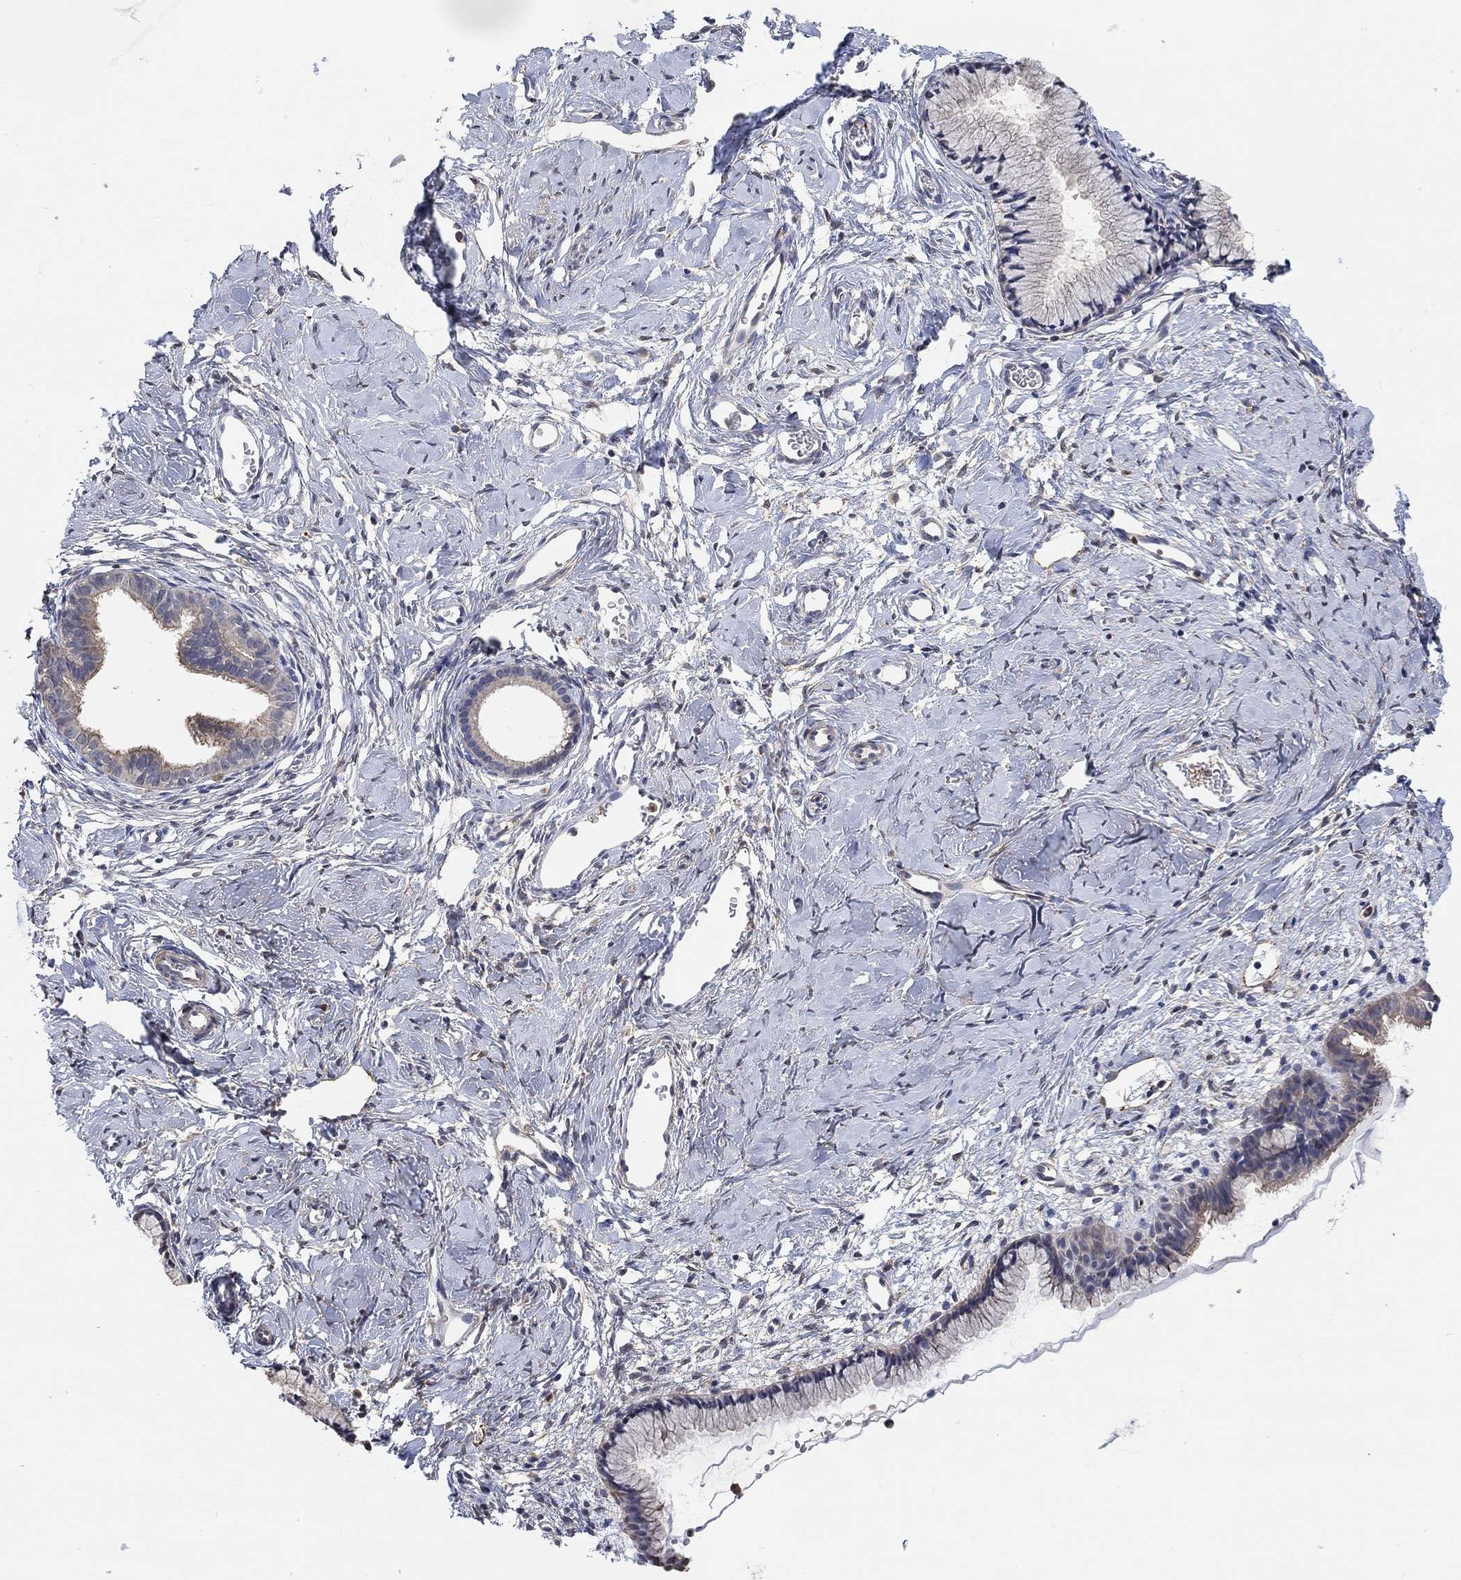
{"staining": {"intensity": "negative", "quantity": "none", "location": "none"}, "tissue": "cervix", "cell_type": "Glandular cells", "image_type": "normal", "snomed": [{"axis": "morphology", "description": "Normal tissue, NOS"}, {"axis": "topography", "description": "Cervix"}], "caption": "Glandular cells show no significant protein staining in unremarkable cervix. (DAB immunohistochemistry, high magnification).", "gene": "SYT16", "patient": {"sex": "female", "age": 40}}